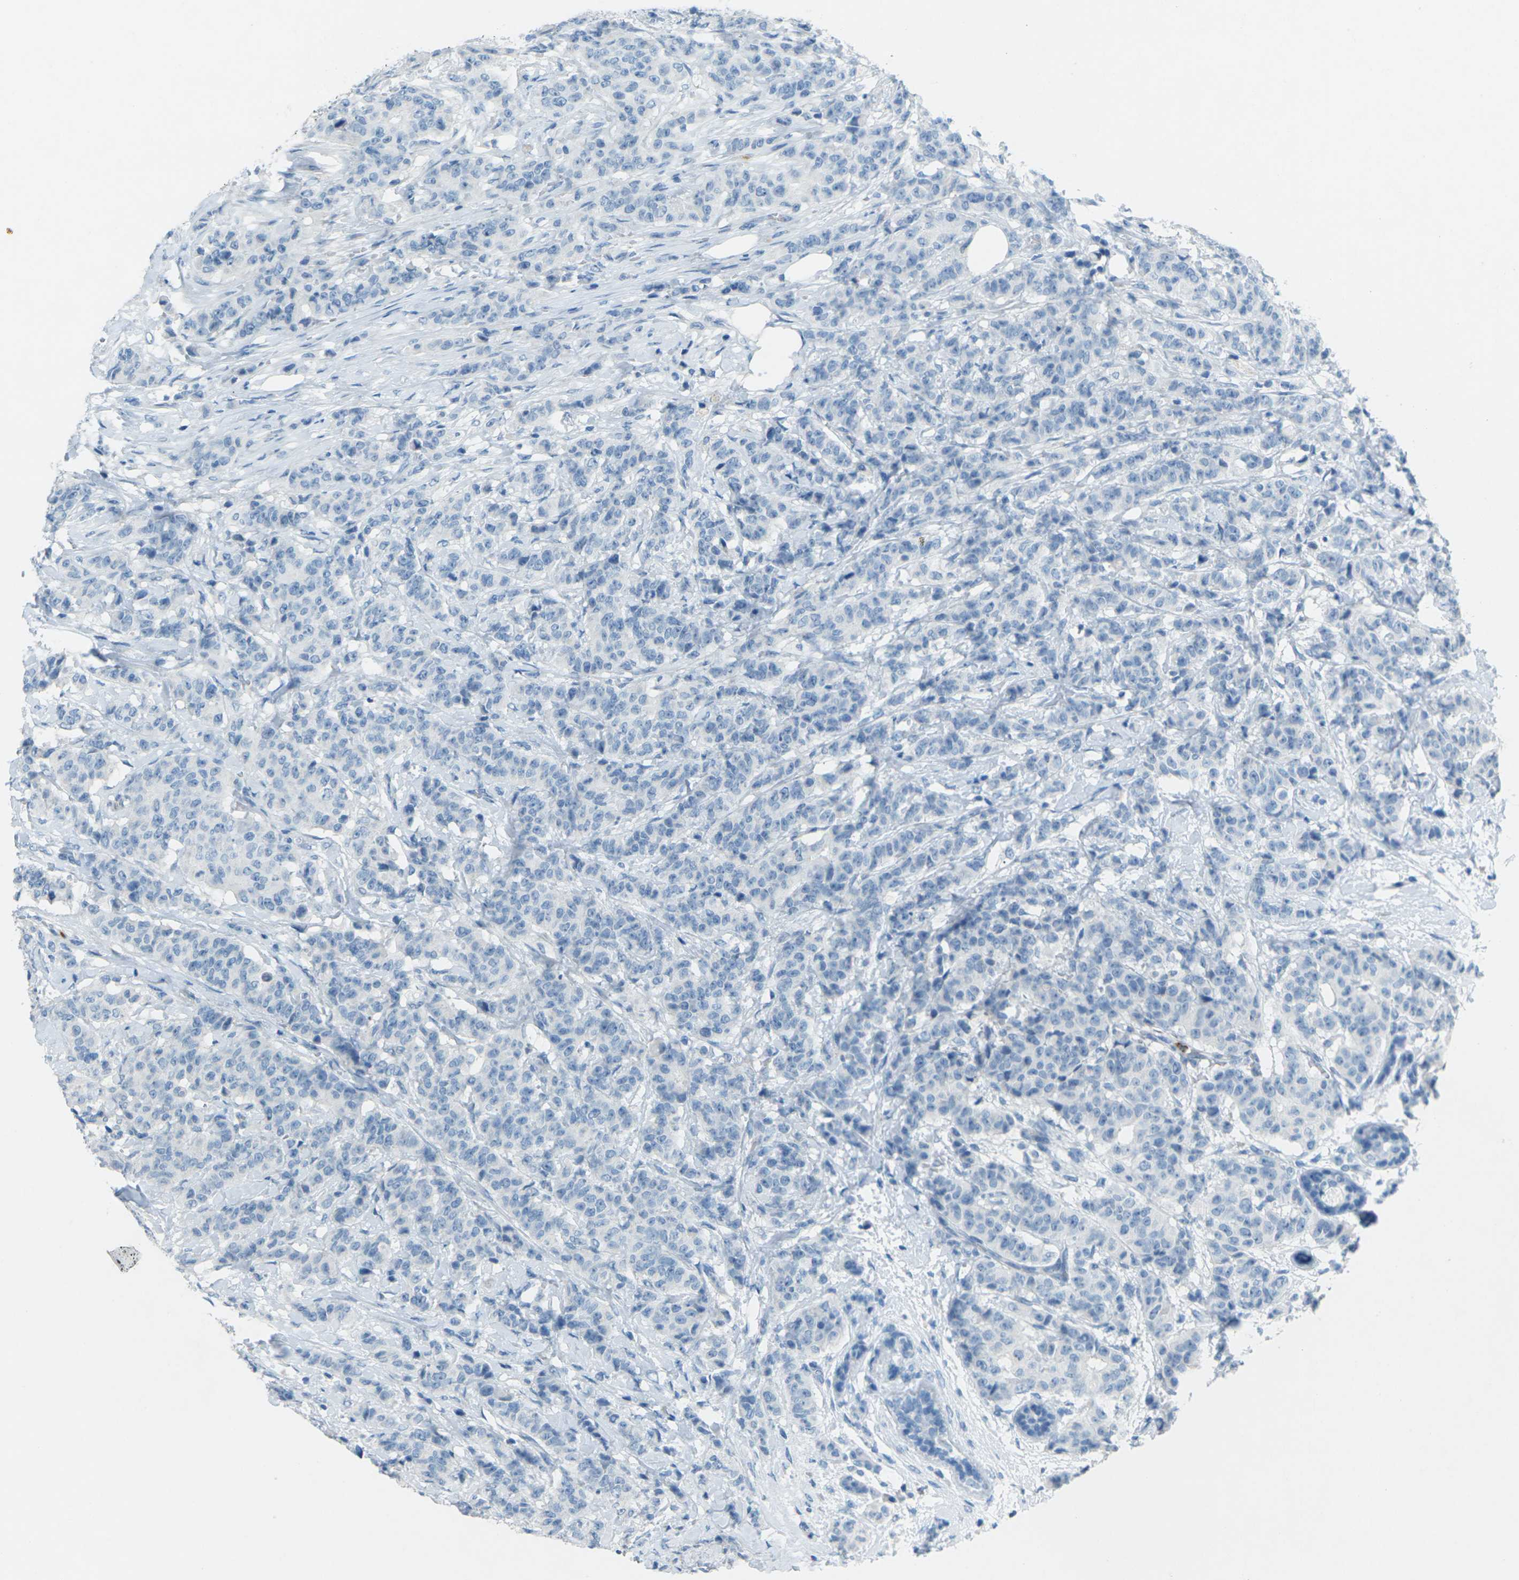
{"staining": {"intensity": "negative", "quantity": "none", "location": "none"}, "tissue": "breast cancer", "cell_type": "Tumor cells", "image_type": "cancer", "snomed": [{"axis": "morphology", "description": "Normal tissue, NOS"}, {"axis": "morphology", "description": "Duct carcinoma"}, {"axis": "topography", "description": "Breast"}], "caption": "Breast cancer stained for a protein using IHC reveals no staining tumor cells.", "gene": "CDH16", "patient": {"sex": "female", "age": 40}}